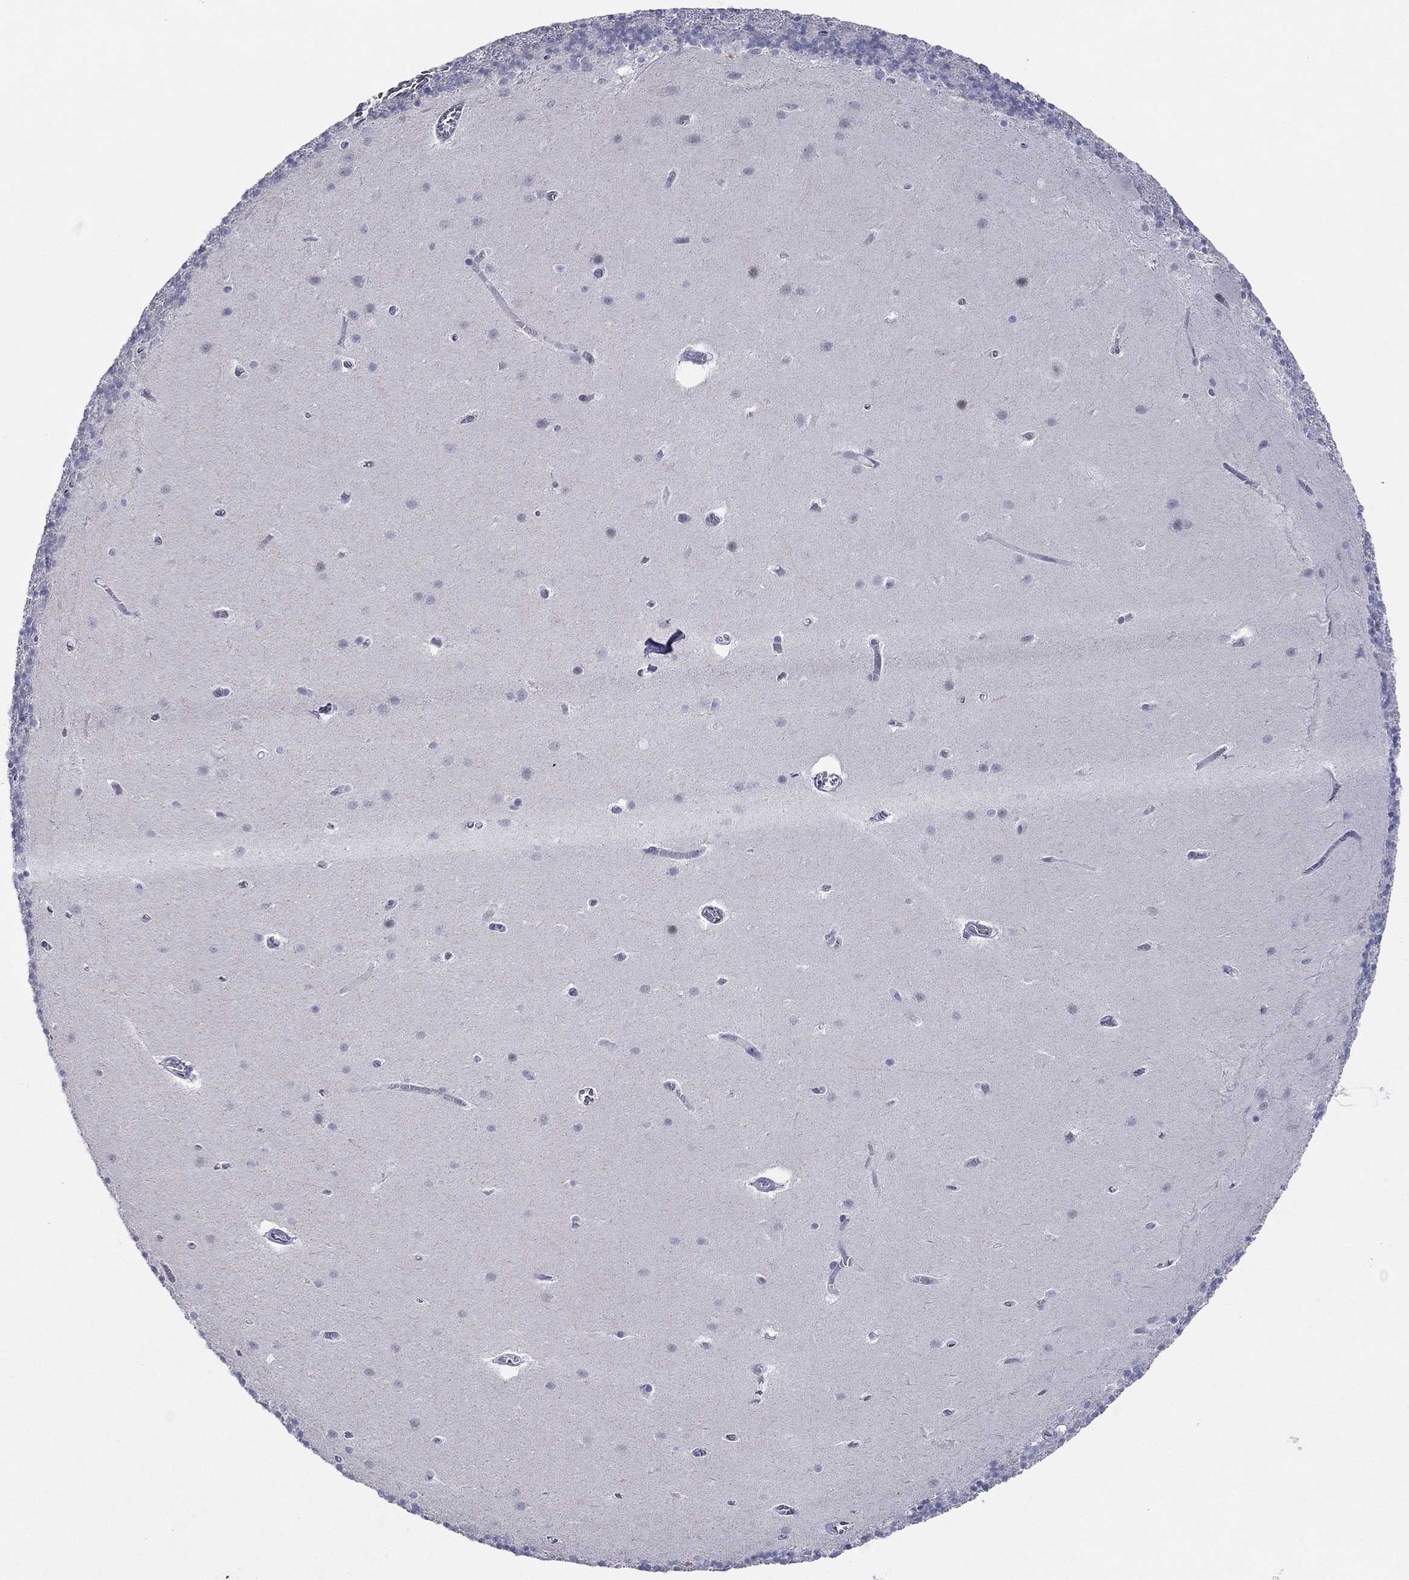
{"staining": {"intensity": "negative", "quantity": "none", "location": "none"}, "tissue": "cerebellum", "cell_type": "Cells in granular layer", "image_type": "normal", "snomed": [{"axis": "morphology", "description": "Normal tissue, NOS"}, {"axis": "topography", "description": "Cerebellum"}], "caption": "An immunohistochemistry histopathology image of benign cerebellum is shown. There is no staining in cells in granular layer of cerebellum.", "gene": "ITGAE", "patient": {"sex": "male", "age": 70}}